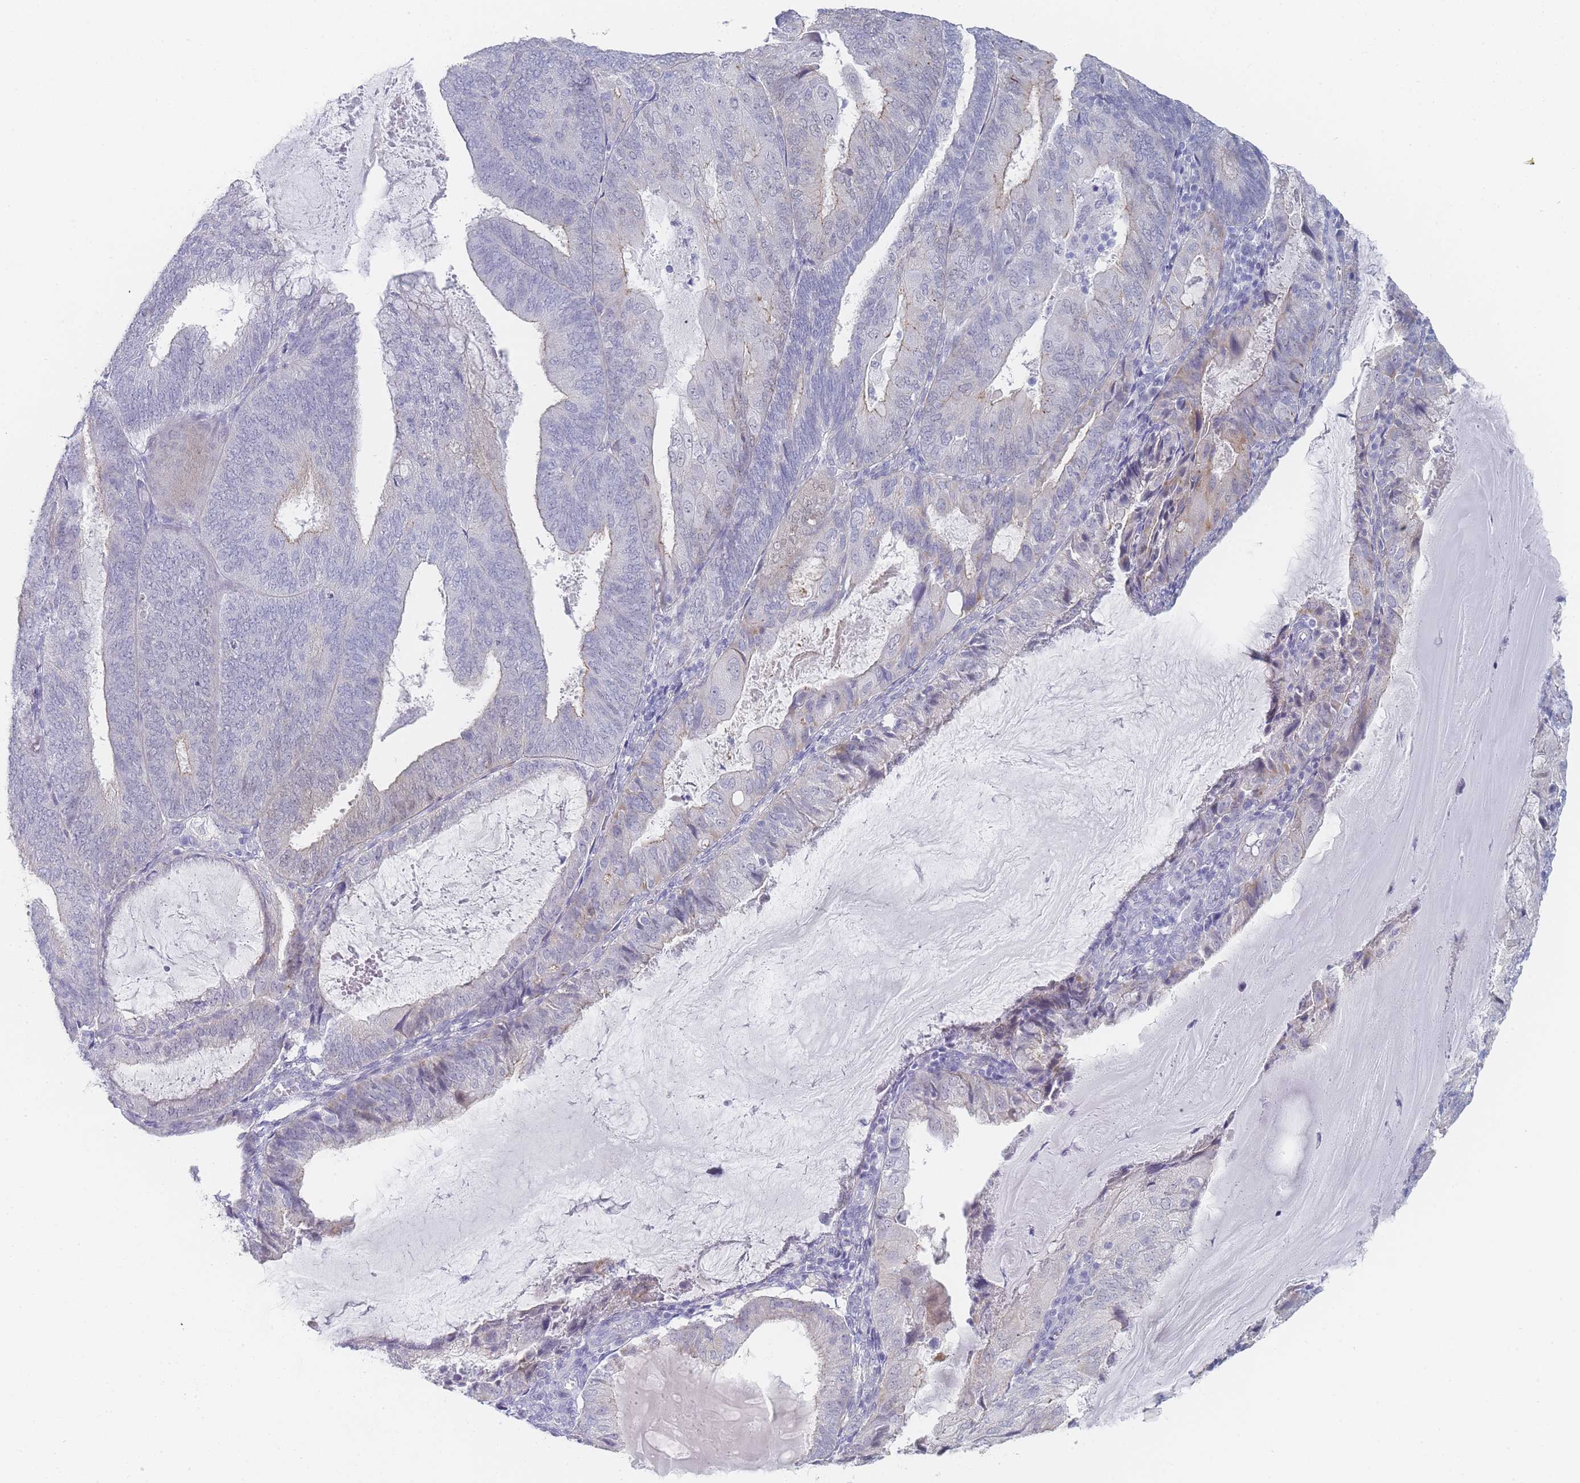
{"staining": {"intensity": "negative", "quantity": "none", "location": "none"}, "tissue": "endometrial cancer", "cell_type": "Tumor cells", "image_type": "cancer", "snomed": [{"axis": "morphology", "description": "Adenocarcinoma, NOS"}, {"axis": "topography", "description": "Endometrium"}], "caption": "This is an immunohistochemistry (IHC) image of endometrial adenocarcinoma. There is no positivity in tumor cells.", "gene": "IMPG1", "patient": {"sex": "female", "age": 81}}